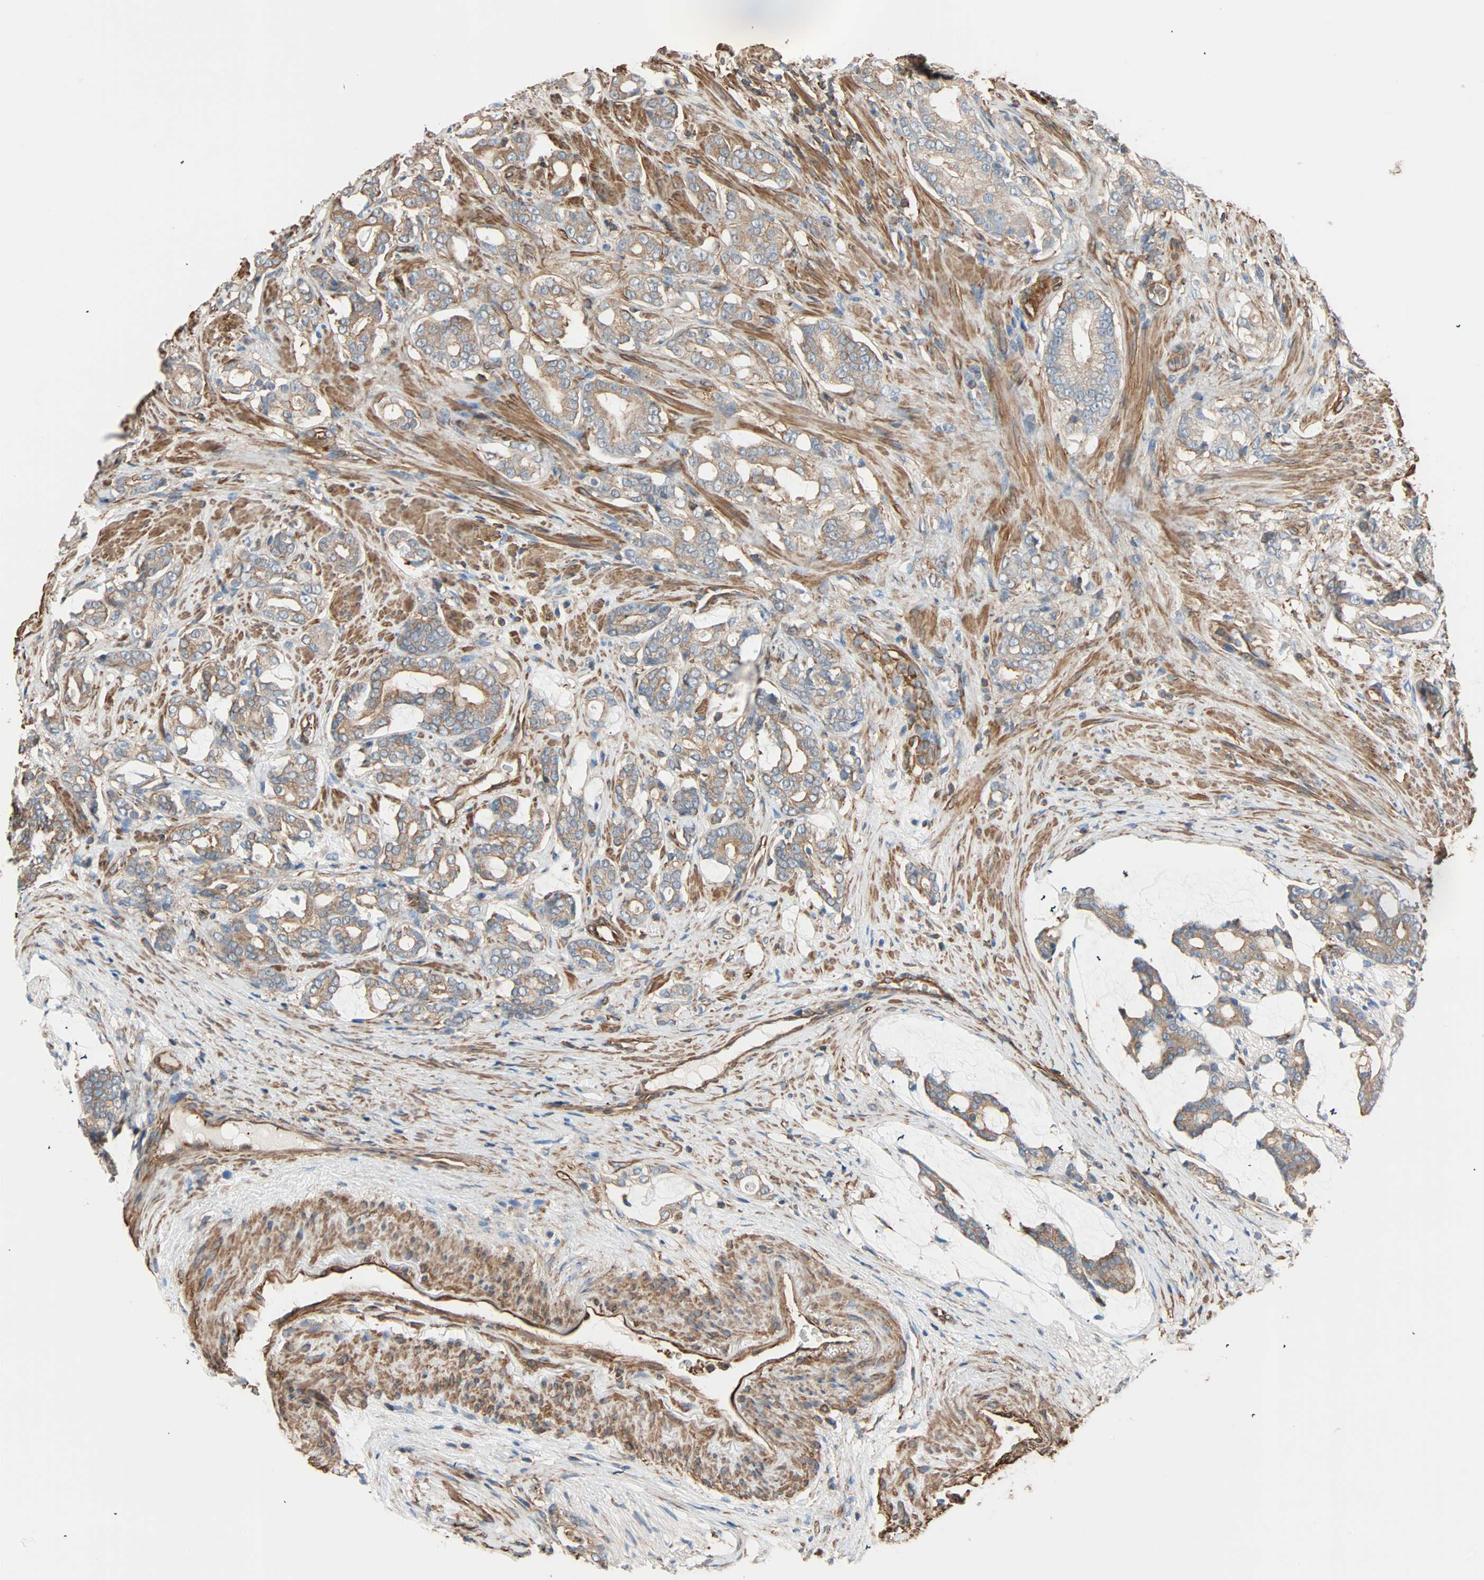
{"staining": {"intensity": "weak", "quantity": ">75%", "location": "cytoplasmic/membranous"}, "tissue": "prostate cancer", "cell_type": "Tumor cells", "image_type": "cancer", "snomed": [{"axis": "morphology", "description": "Adenocarcinoma, Low grade"}, {"axis": "topography", "description": "Prostate"}], "caption": "DAB immunohistochemical staining of prostate cancer (low-grade adenocarcinoma) shows weak cytoplasmic/membranous protein expression in approximately >75% of tumor cells.", "gene": "GALNT10", "patient": {"sex": "male", "age": 58}}